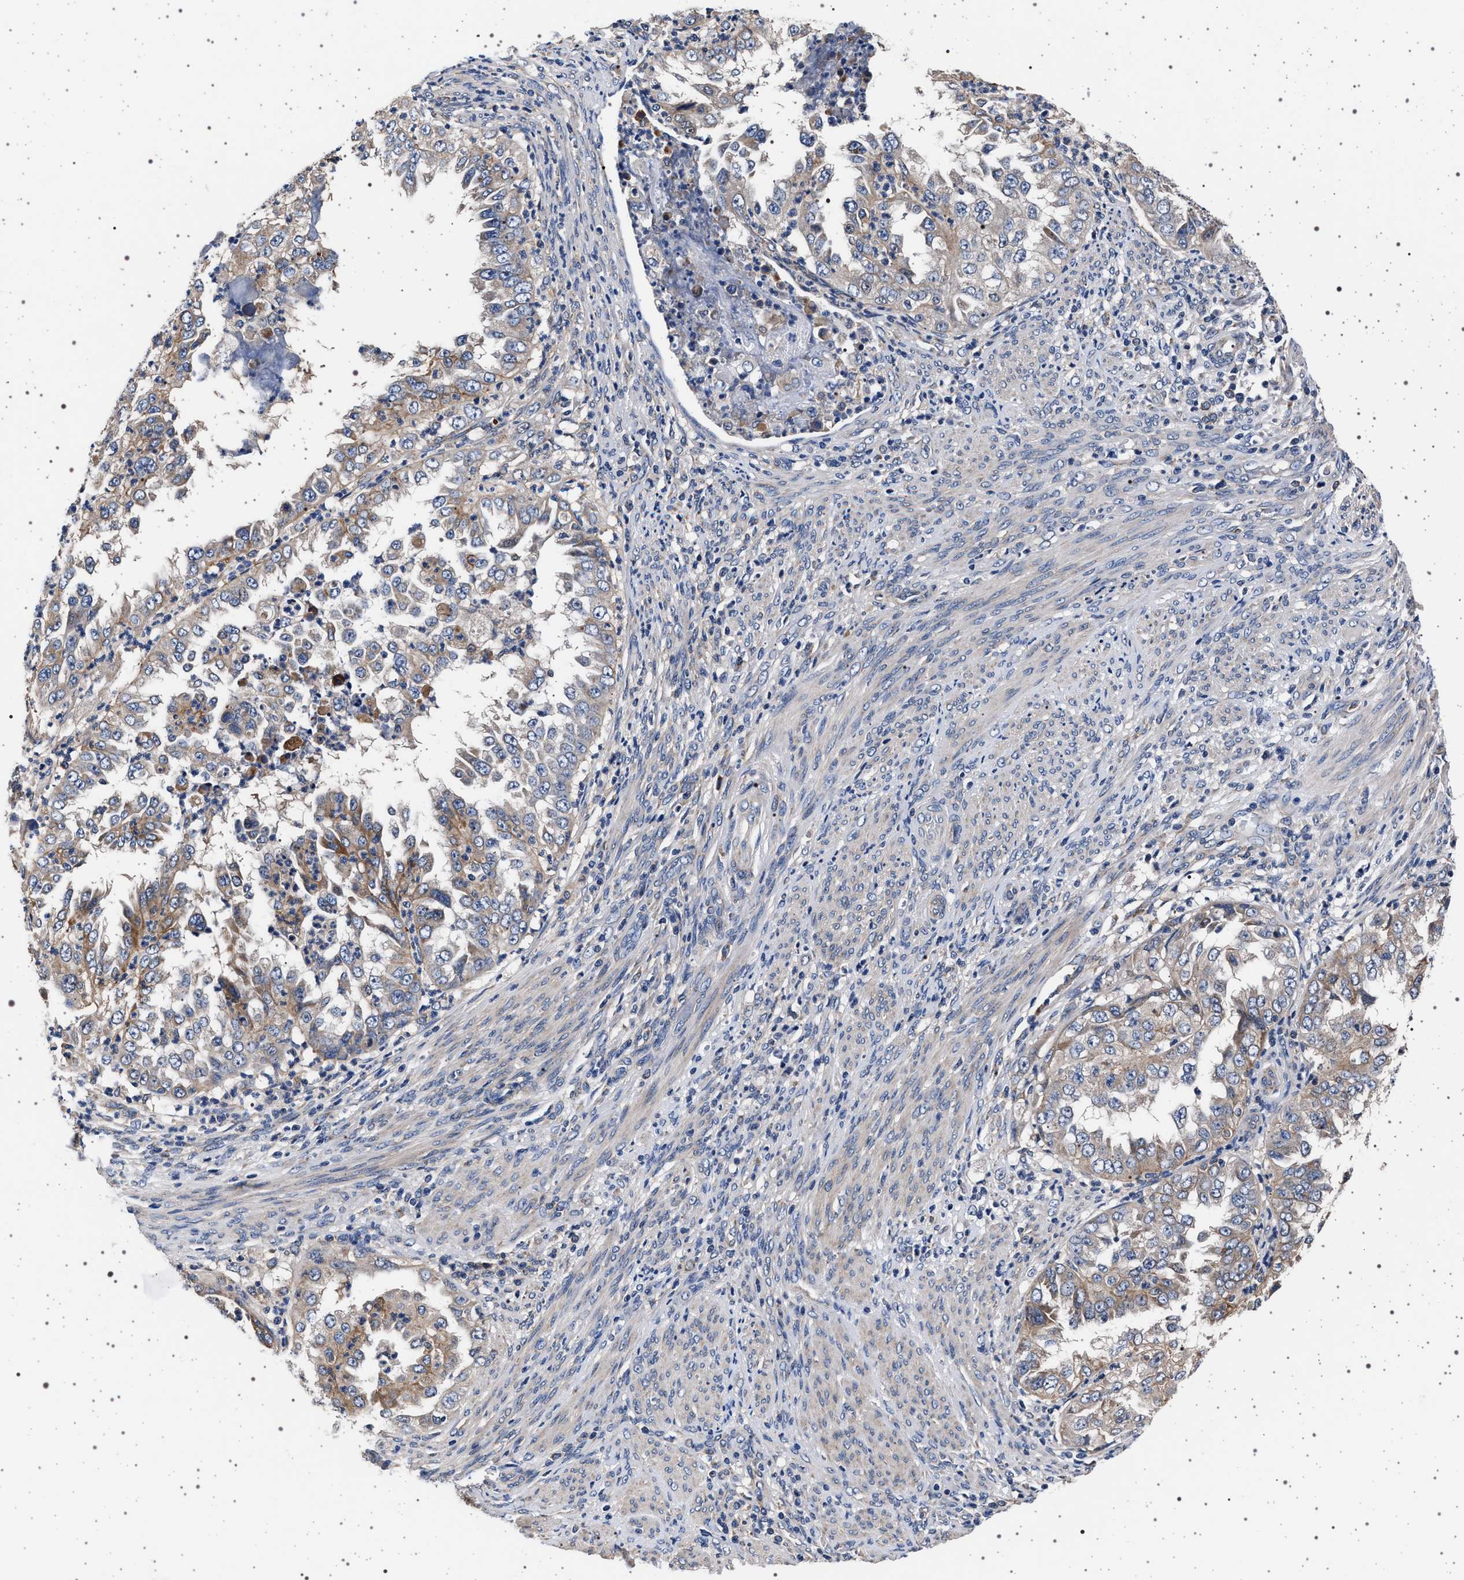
{"staining": {"intensity": "moderate", "quantity": "<25%", "location": "cytoplasmic/membranous"}, "tissue": "endometrial cancer", "cell_type": "Tumor cells", "image_type": "cancer", "snomed": [{"axis": "morphology", "description": "Adenocarcinoma, NOS"}, {"axis": "topography", "description": "Endometrium"}], "caption": "Immunohistochemistry (DAB (3,3'-diaminobenzidine)) staining of endometrial cancer exhibits moderate cytoplasmic/membranous protein staining in about <25% of tumor cells.", "gene": "MAP3K2", "patient": {"sex": "female", "age": 85}}